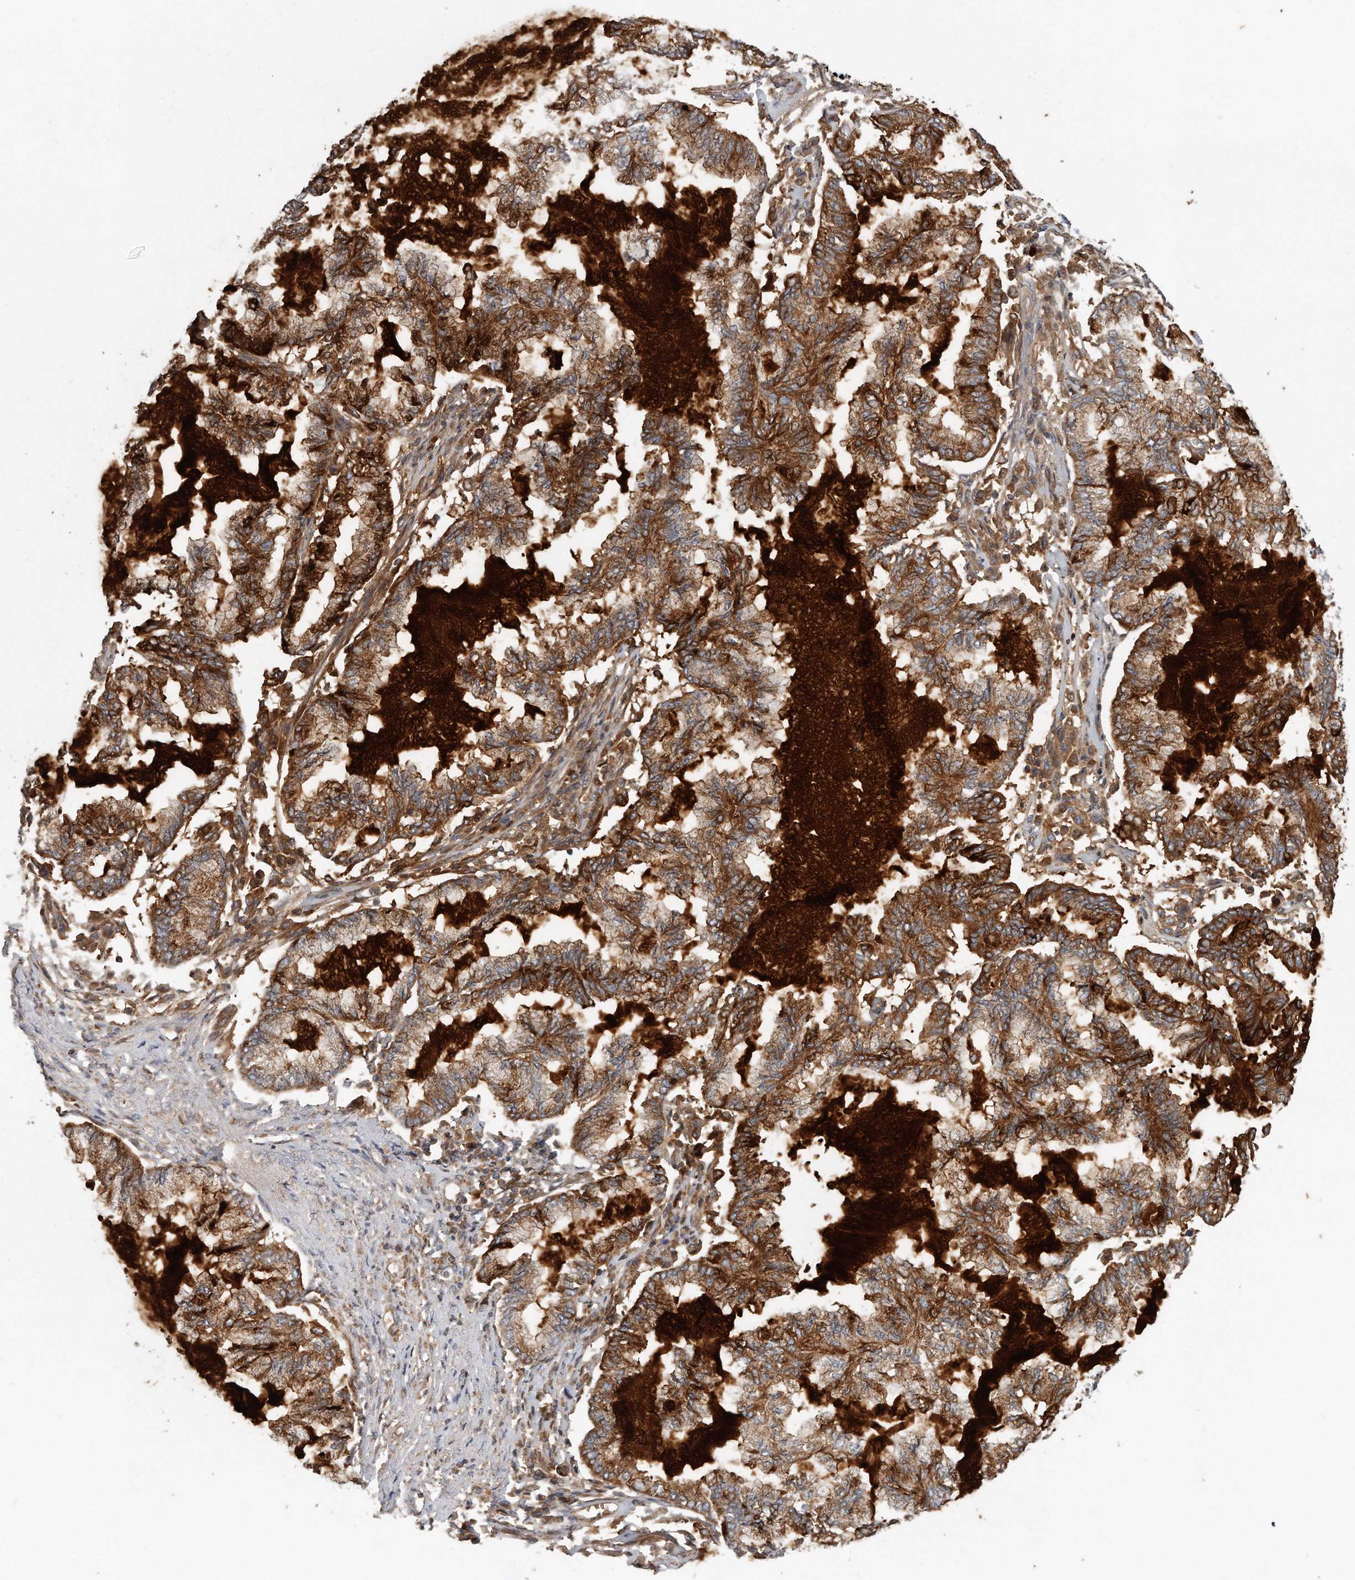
{"staining": {"intensity": "strong", "quantity": ">75%", "location": "cytoplasmic/membranous"}, "tissue": "endometrial cancer", "cell_type": "Tumor cells", "image_type": "cancer", "snomed": [{"axis": "morphology", "description": "Adenocarcinoma, NOS"}, {"axis": "topography", "description": "Endometrium"}], "caption": "Tumor cells reveal strong cytoplasmic/membranous expression in approximately >75% of cells in endometrial cancer (adenocarcinoma). The staining is performed using DAB brown chromogen to label protein expression. The nuclei are counter-stained blue using hematoxylin.", "gene": "PCDH8", "patient": {"sex": "female", "age": 86}}